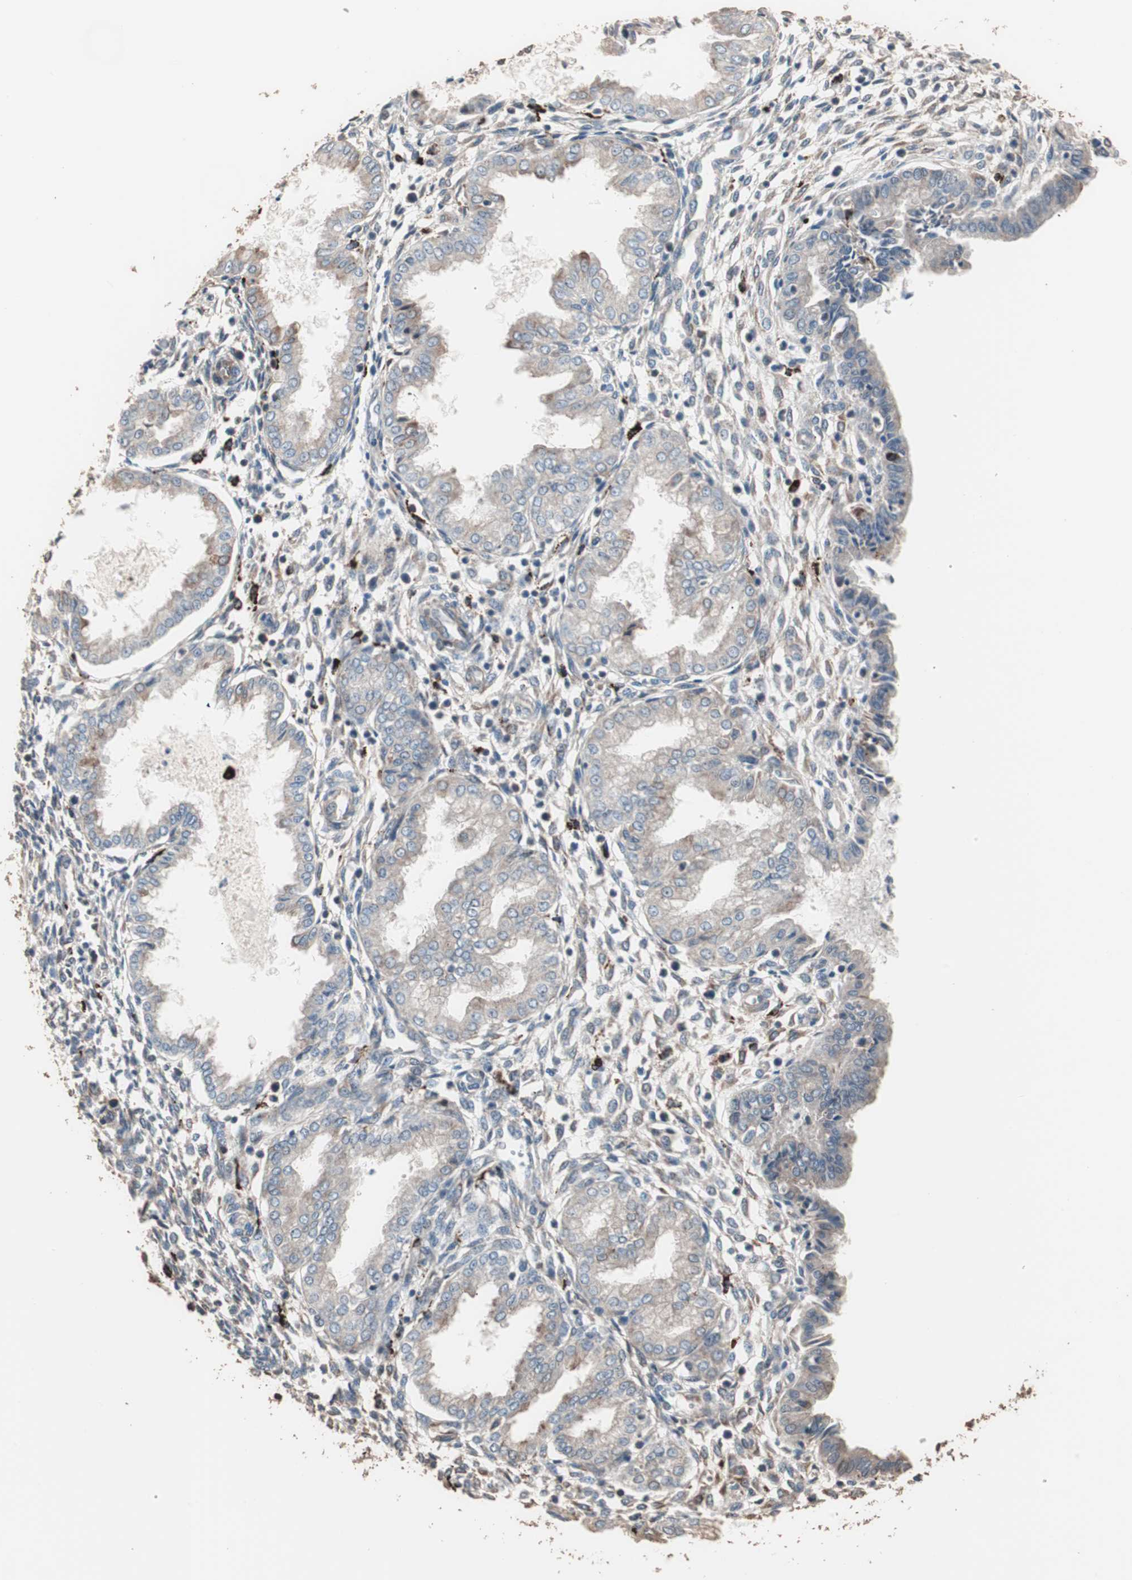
{"staining": {"intensity": "weak", "quantity": "25%-75%", "location": "cytoplasmic/membranous"}, "tissue": "endometrium", "cell_type": "Cells in endometrial stroma", "image_type": "normal", "snomed": [{"axis": "morphology", "description": "Normal tissue, NOS"}, {"axis": "topography", "description": "Endometrium"}], "caption": "Endometrium stained with immunohistochemistry displays weak cytoplasmic/membranous staining in approximately 25%-75% of cells in endometrial stroma.", "gene": "CCT3", "patient": {"sex": "female", "age": 33}}